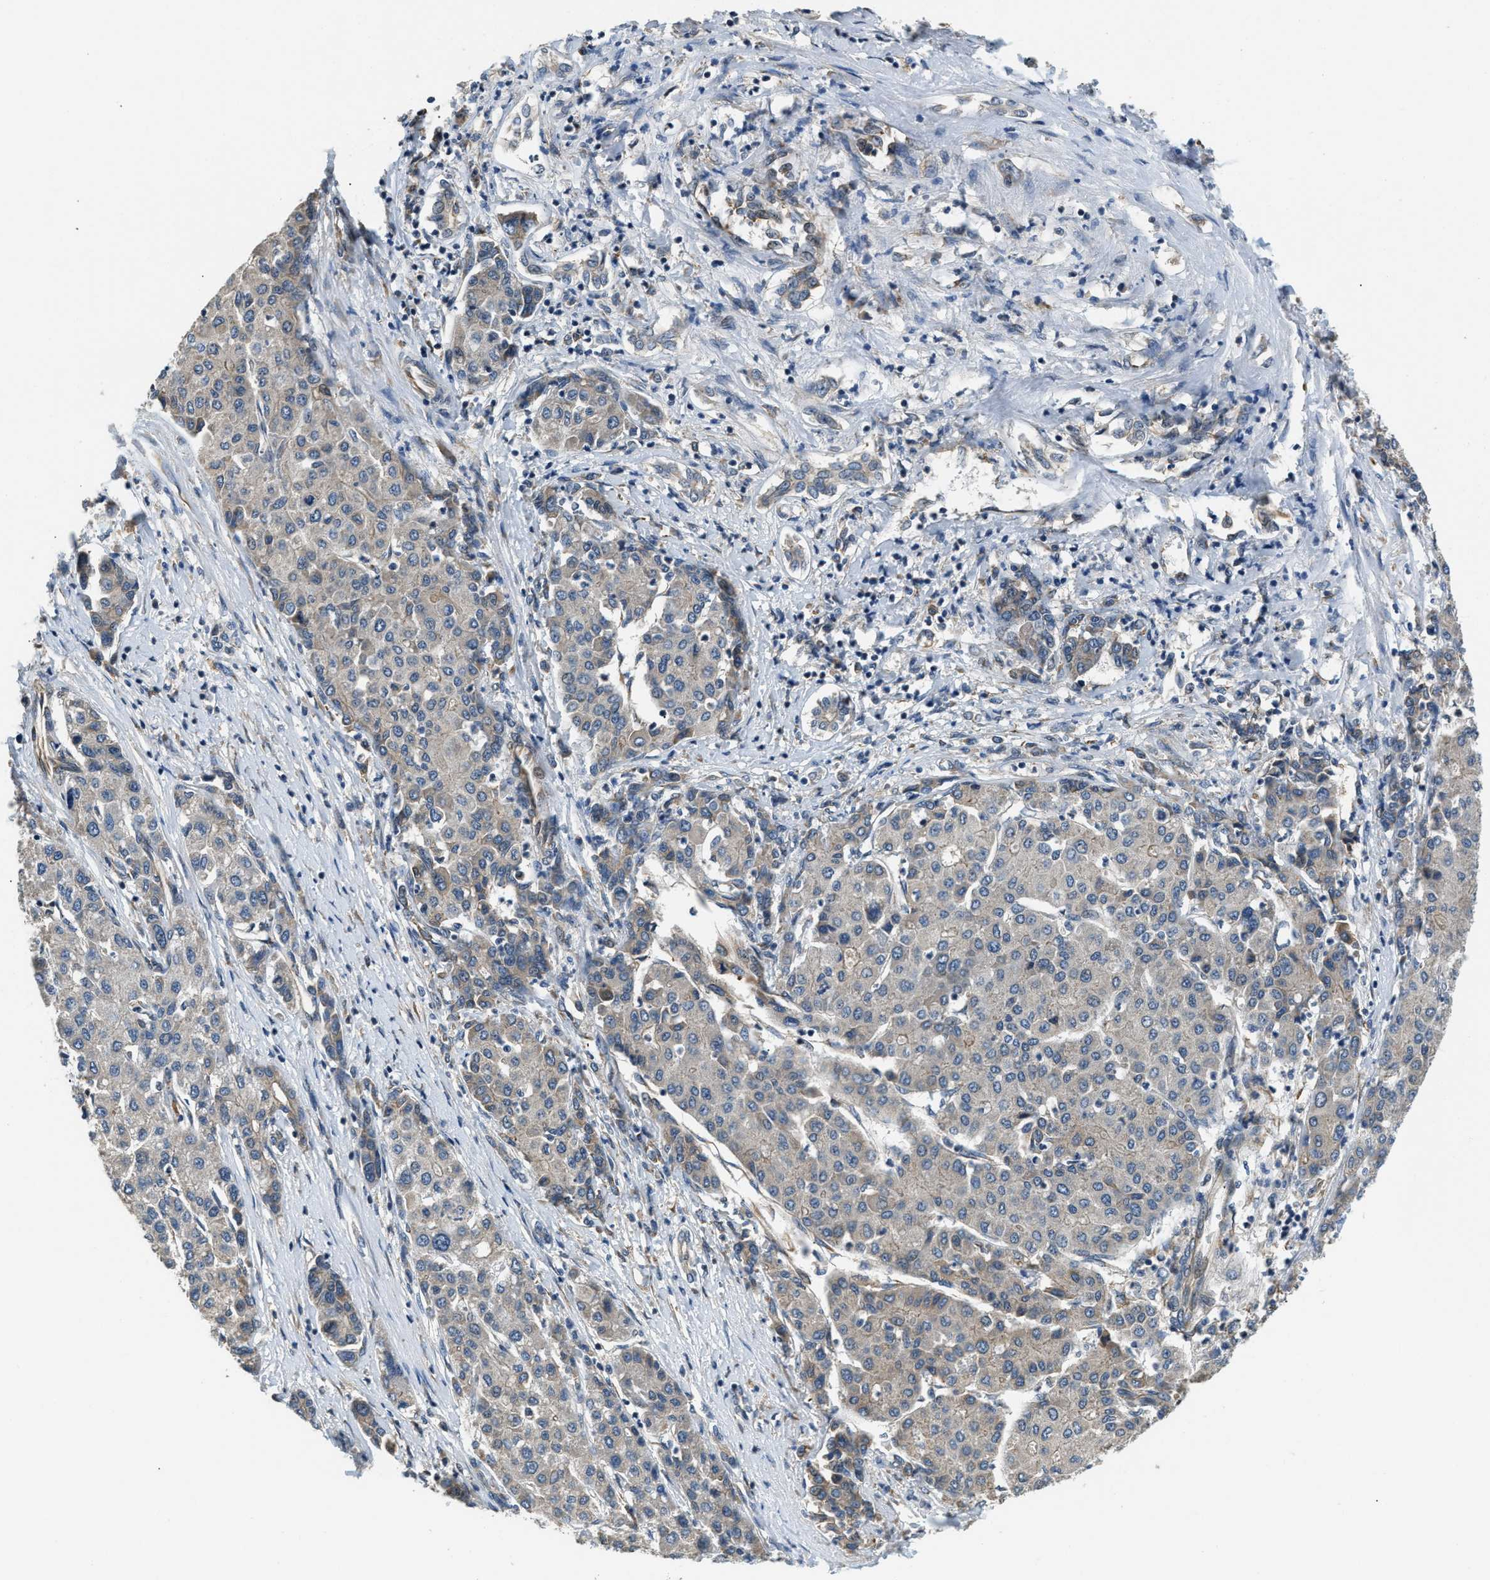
{"staining": {"intensity": "weak", "quantity": "<25%", "location": "cytoplasmic/membranous"}, "tissue": "liver cancer", "cell_type": "Tumor cells", "image_type": "cancer", "snomed": [{"axis": "morphology", "description": "Carcinoma, Hepatocellular, NOS"}, {"axis": "topography", "description": "Liver"}], "caption": "High magnification brightfield microscopy of liver cancer stained with DAB (brown) and counterstained with hematoxylin (blue): tumor cells show no significant positivity.", "gene": "ALOX12", "patient": {"sex": "male", "age": 65}}